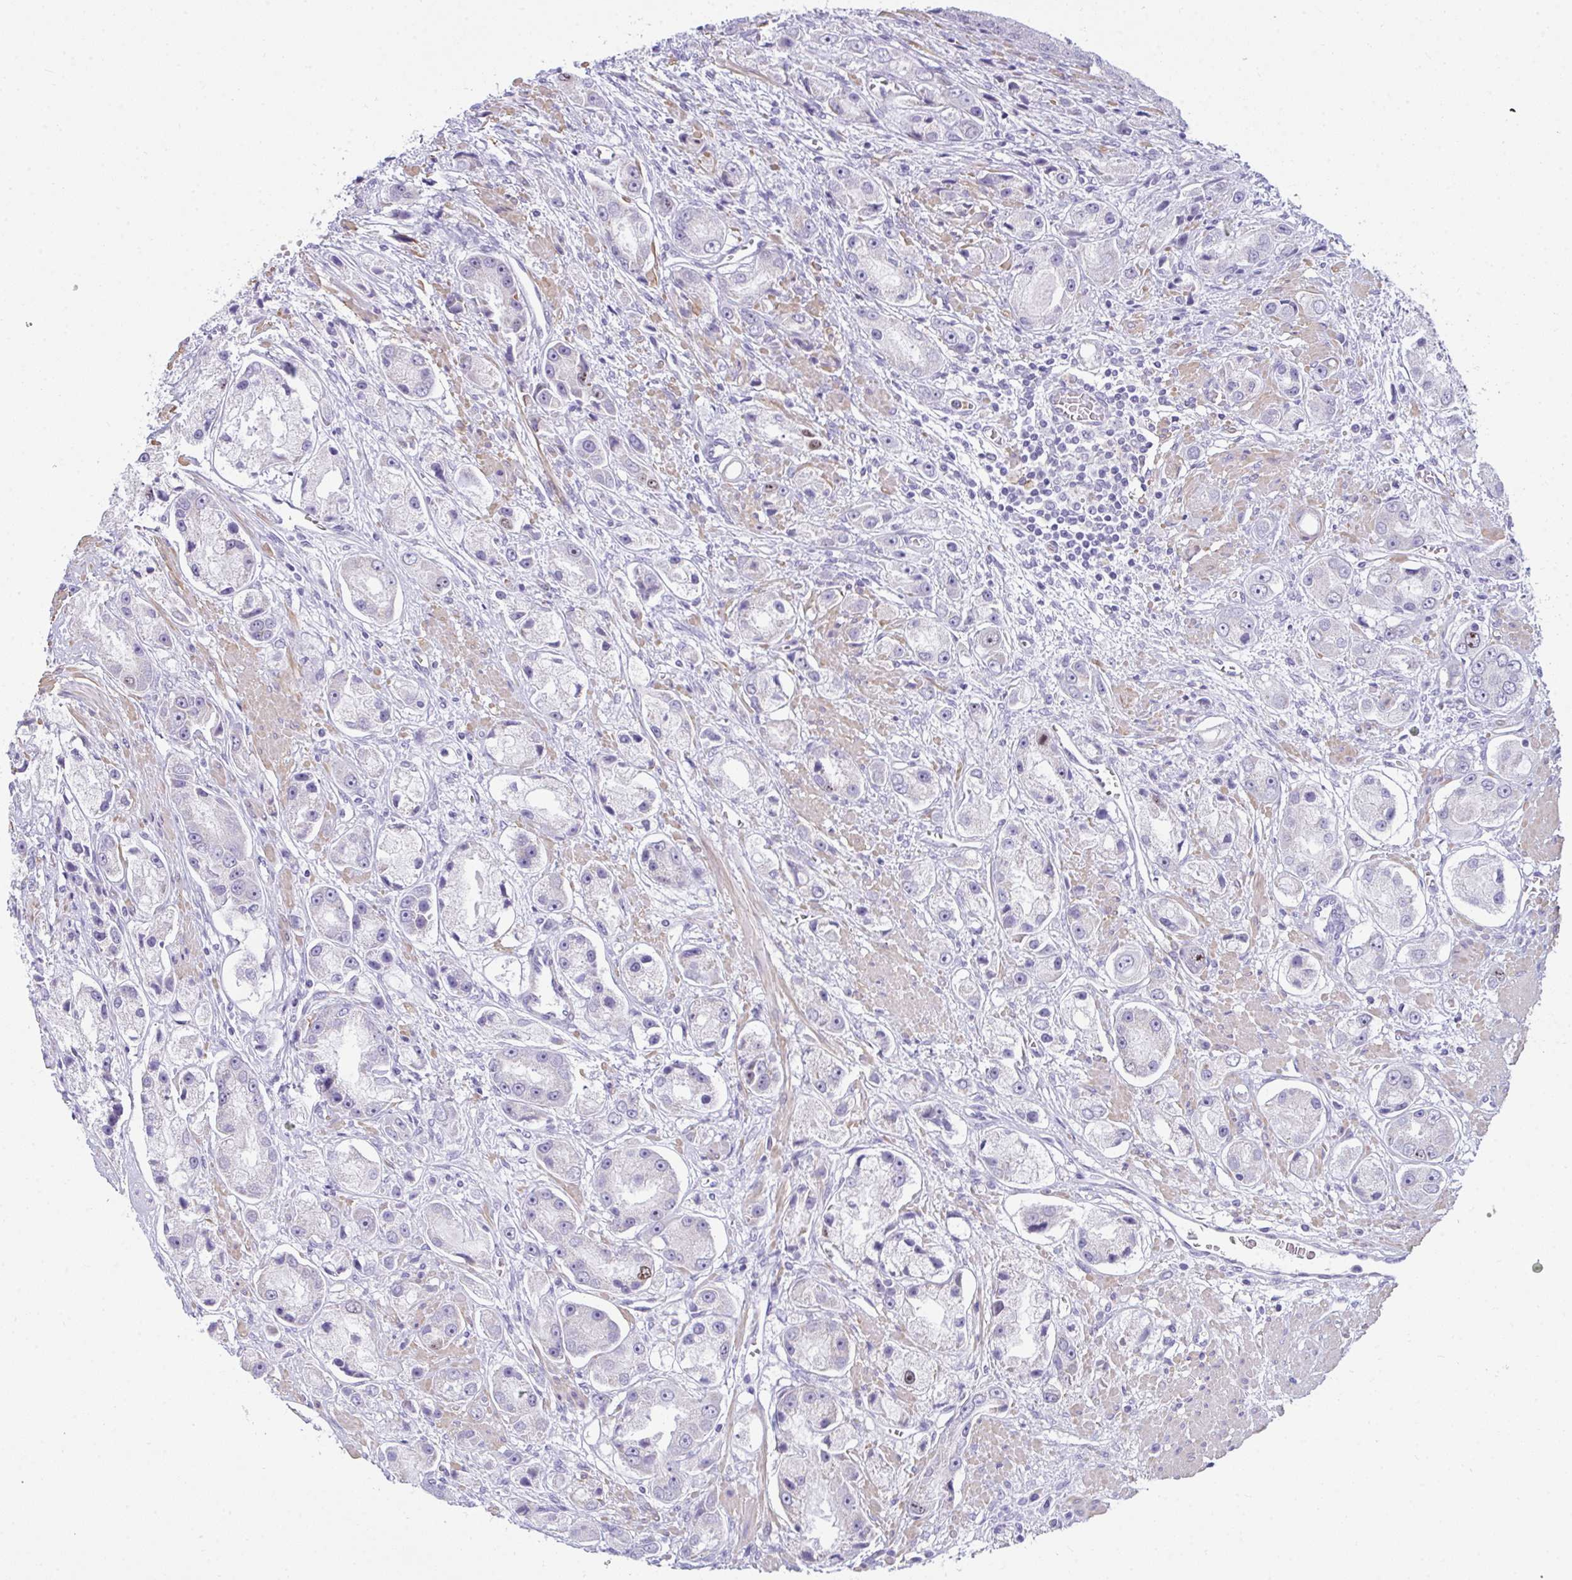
{"staining": {"intensity": "negative", "quantity": "none", "location": "none"}, "tissue": "prostate cancer", "cell_type": "Tumor cells", "image_type": "cancer", "snomed": [{"axis": "morphology", "description": "Adenocarcinoma, High grade"}, {"axis": "topography", "description": "Prostate"}], "caption": "Tumor cells are negative for protein expression in human prostate cancer (high-grade adenocarcinoma).", "gene": "SUZ12", "patient": {"sex": "male", "age": 67}}